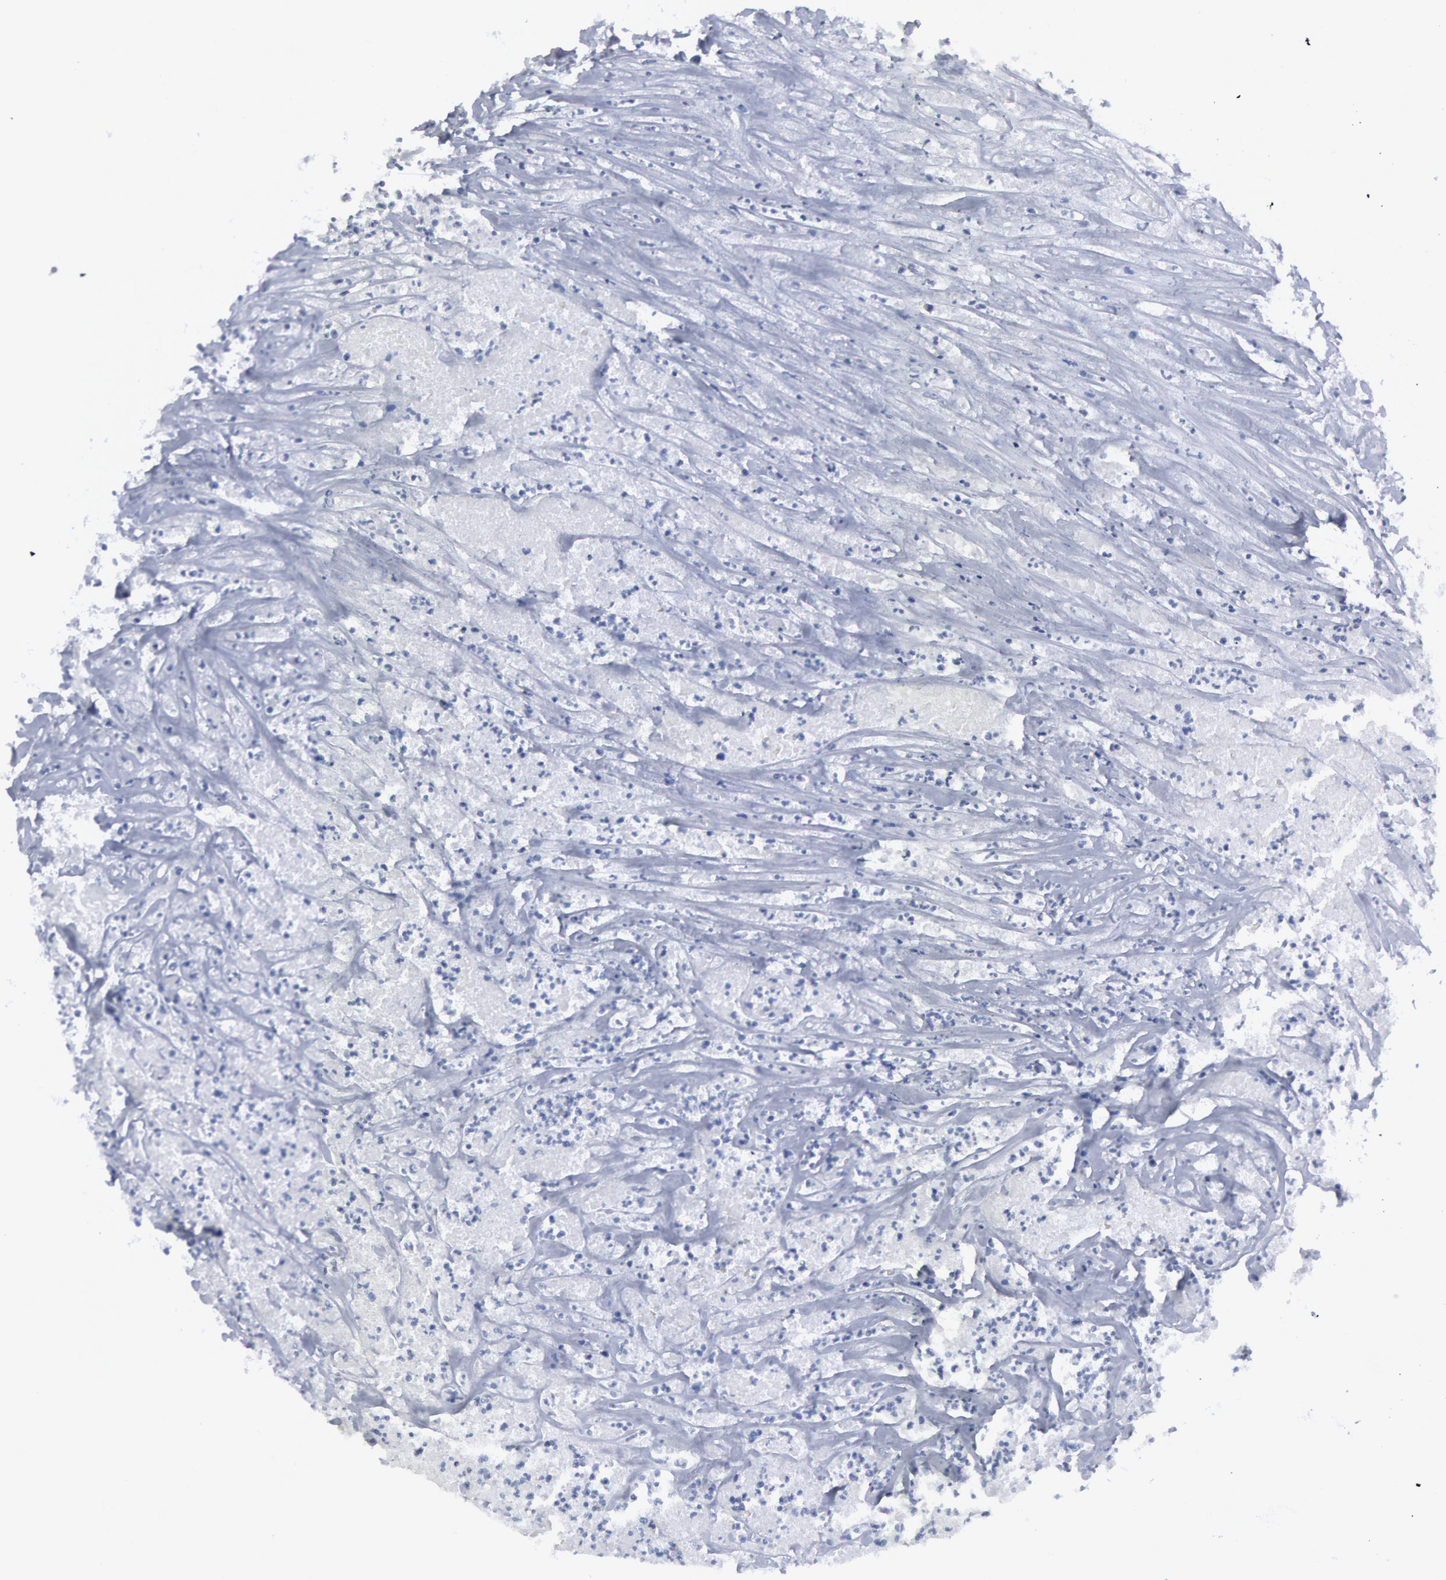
{"staining": {"intensity": "negative", "quantity": "none", "location": "none"}, "tissue": "colorectal cancer", "cell_type": "Tumor cells", "image_type": "cancer", "snomed": [{"axis": "morphology", "description": "Adenocarcinoma, NOS"}, {"axis": "topography", "description": "Colon"}], "caption": "DAB immunohistochemical staining of colorectal cancer (adenocarcinoma) demonstrates no significant positivity in tumor cells.", "gene": "DMC1", "patient": {"sex": "female", "age": 70}}